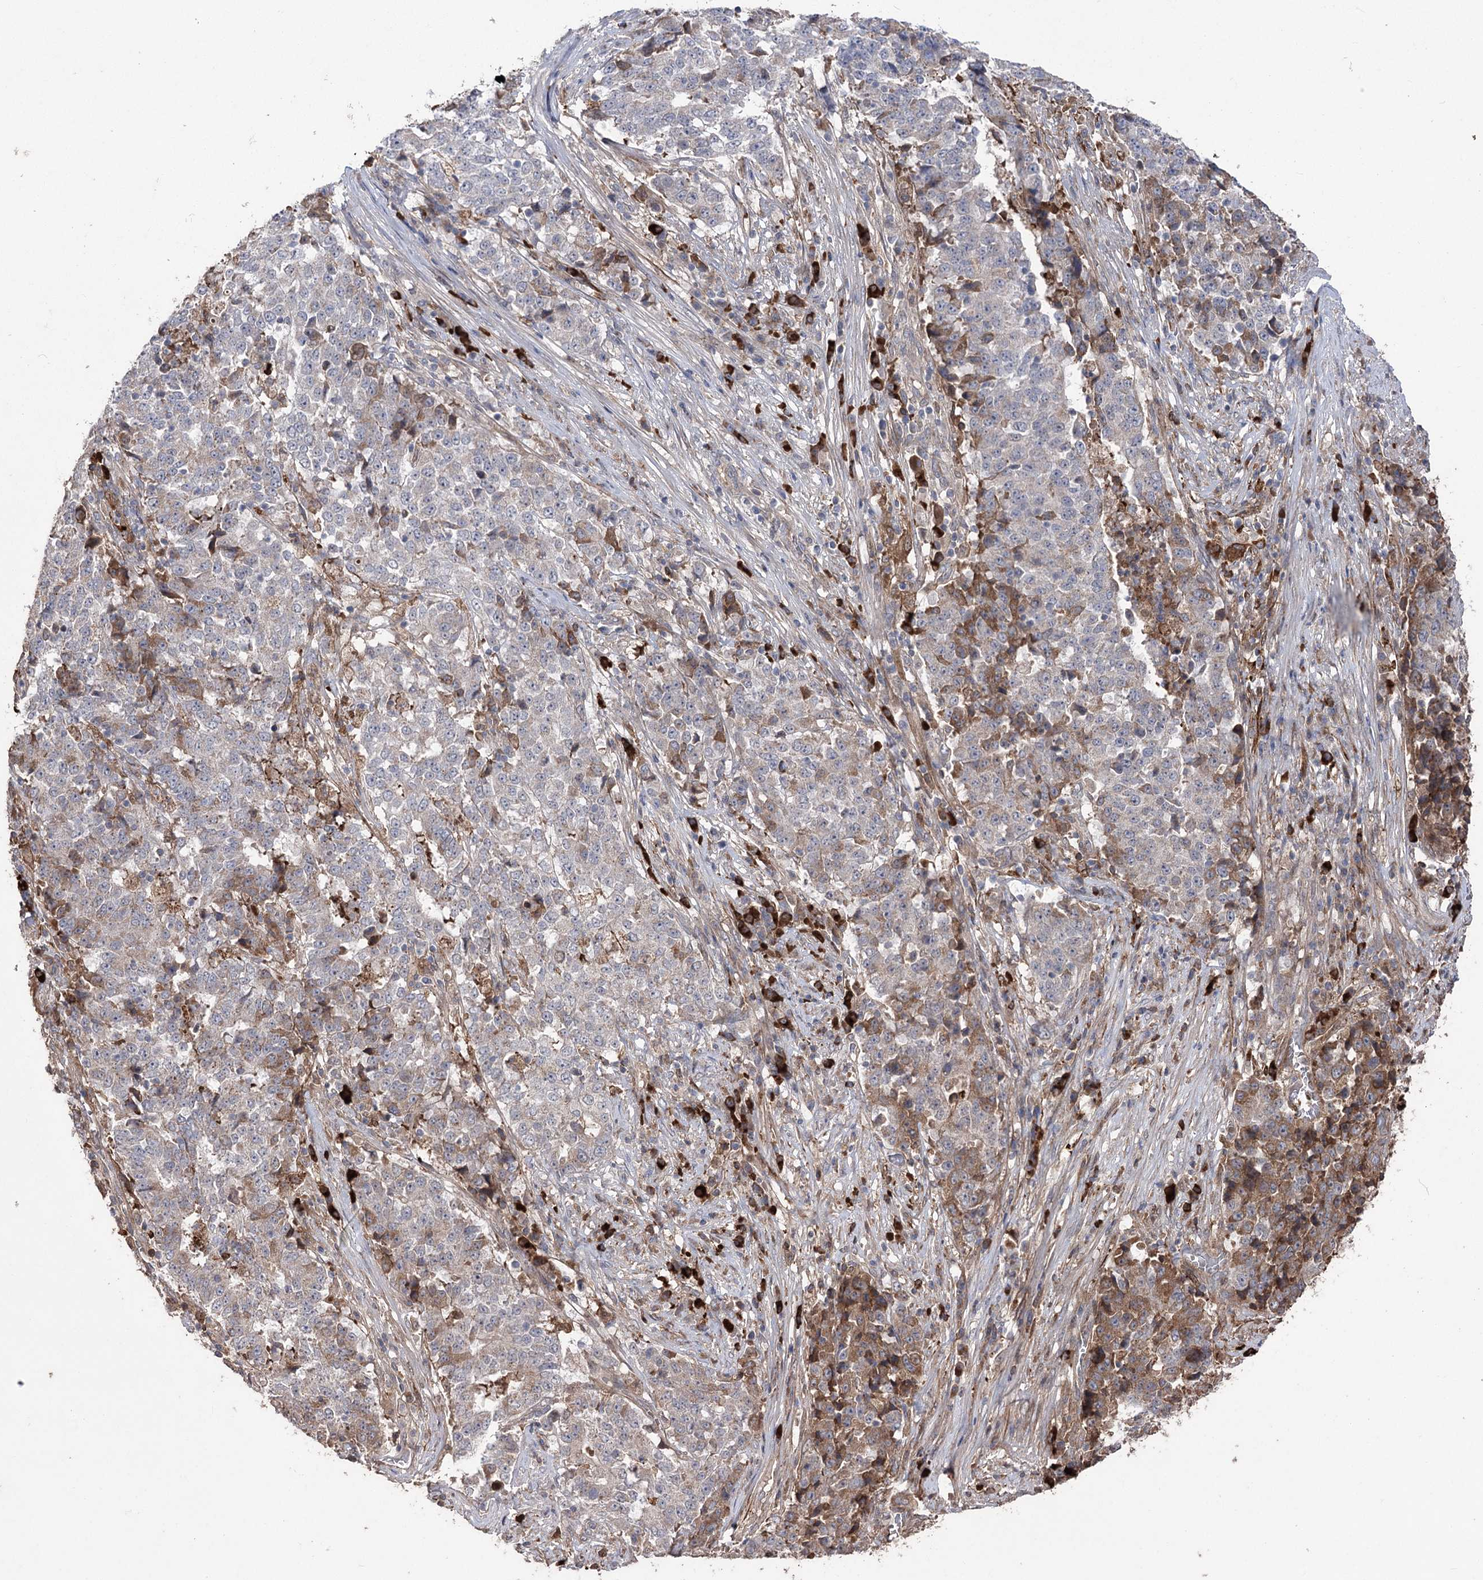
{"staining": {"intensity": "moderate", "quantity": "<25%", "location": "cytoplasmic/membranous"}, "tissue": "stomach cancer", "cell_type": "Tumor cells", "image_type": "cancer", "snomed": [{"axis": "morphology", "description": "Adenocarcinoma, NOS"}, {"axis": "topography", "description": "Stomach"}], "caption": "Protein staining shows moderate cytoplasmic/membranous expression in about <25% of tumor cells in adenocarcinoma (stomach).", "gene": "OTUD1", "patient": {"sex": "male", "age": 59}}